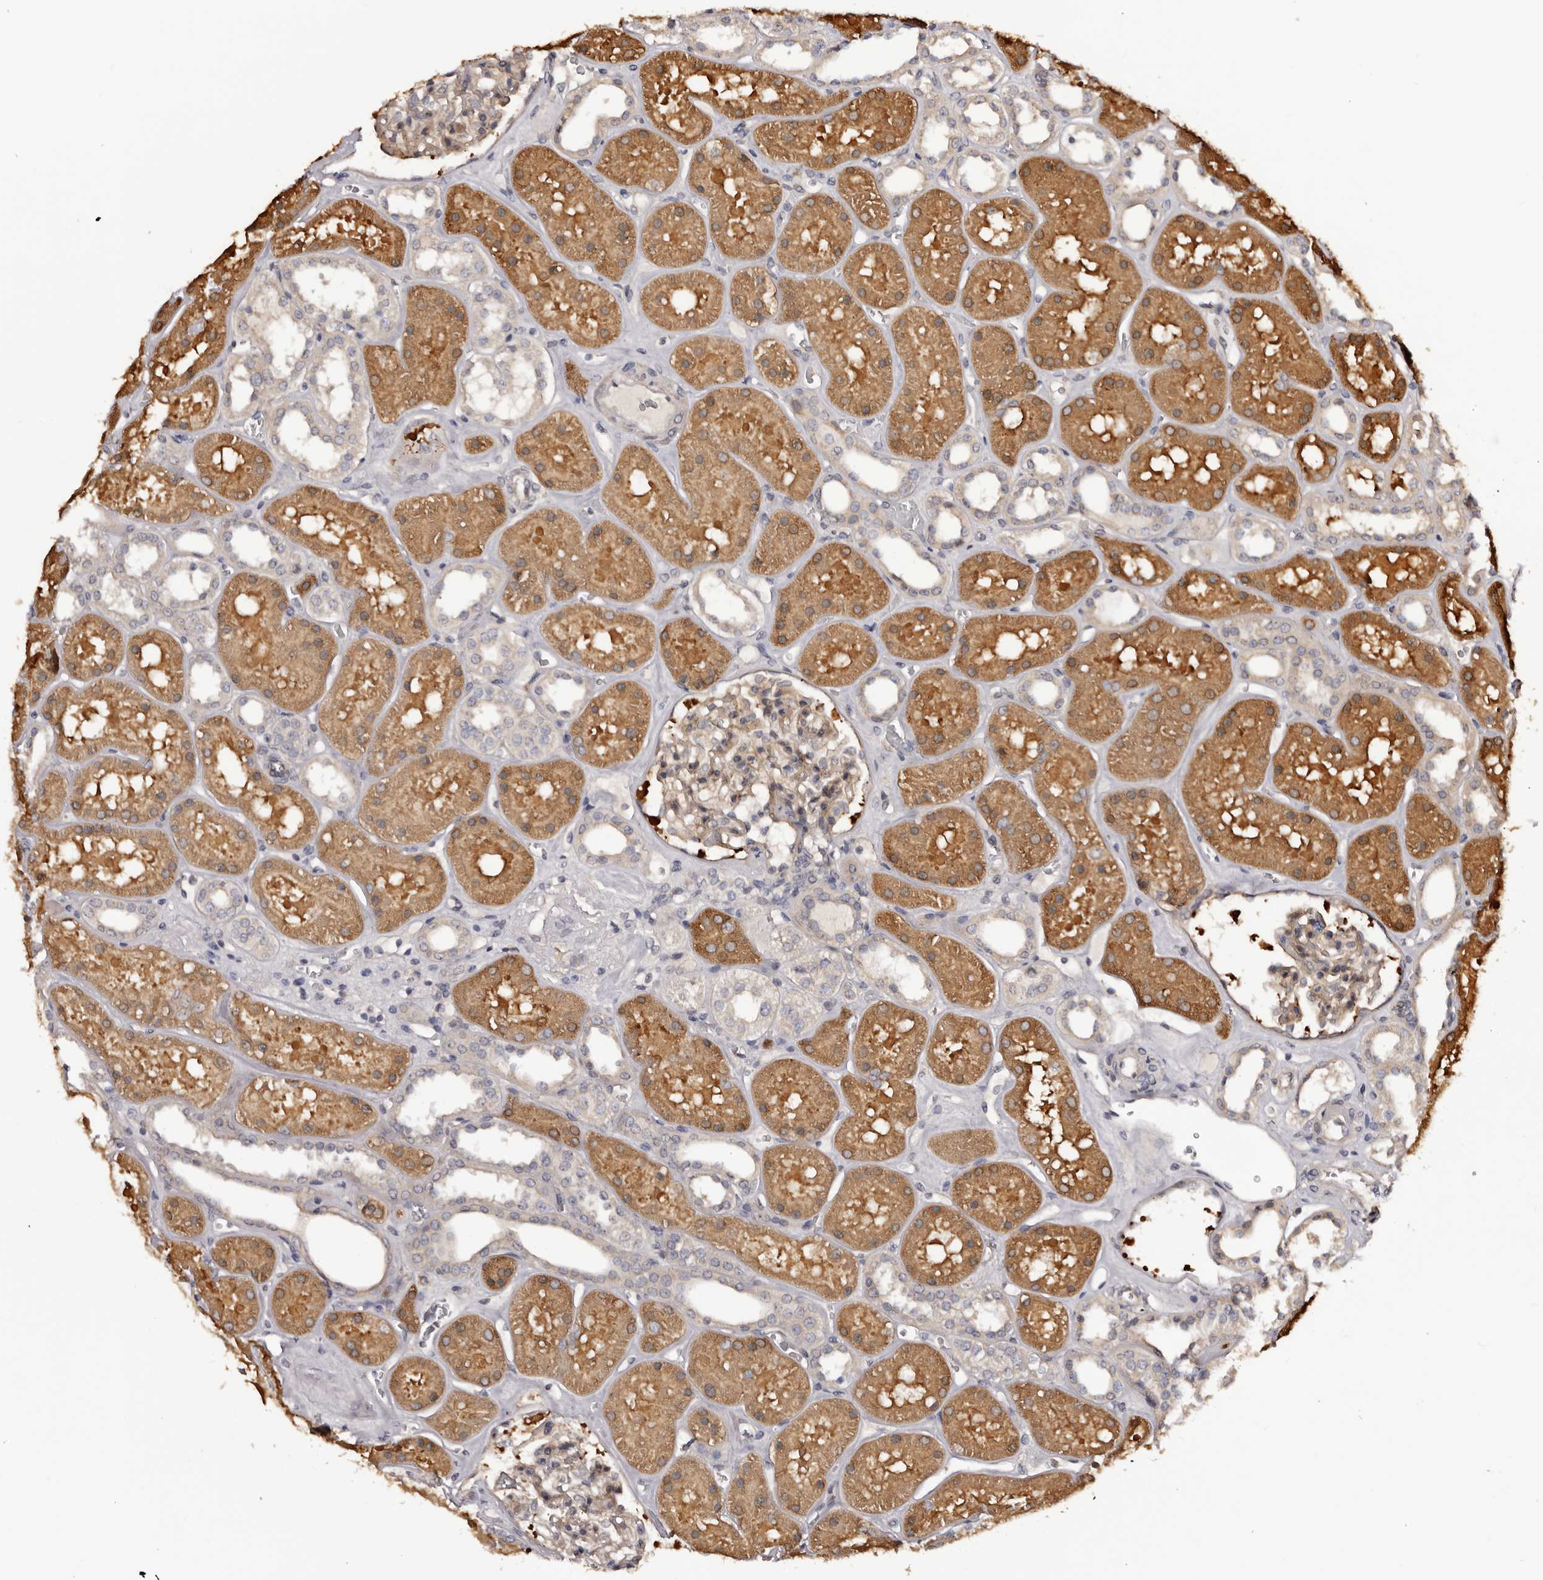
{"staining": {"intensity": "weak", "quantity": "<25%", "location": "cytoplasmic/membranous"}, "tissue": "kidney", "cell_type": "Cells in glomeruli", "image_type": "normal", "snomed": [{"axis": "morphology", "description": "Normal tissue, NOS"}, {"axis": "topography", "description": "Kidney"}], "caption": "IHC of normal human kidney displays no expression in cells in glomeruli. The staining is performed using DAB brown chromogen with nuclei counter-stained in using hematoxylin.", "gene": "KCNJ8", "patient": {"sex": "female", "age": 41}}